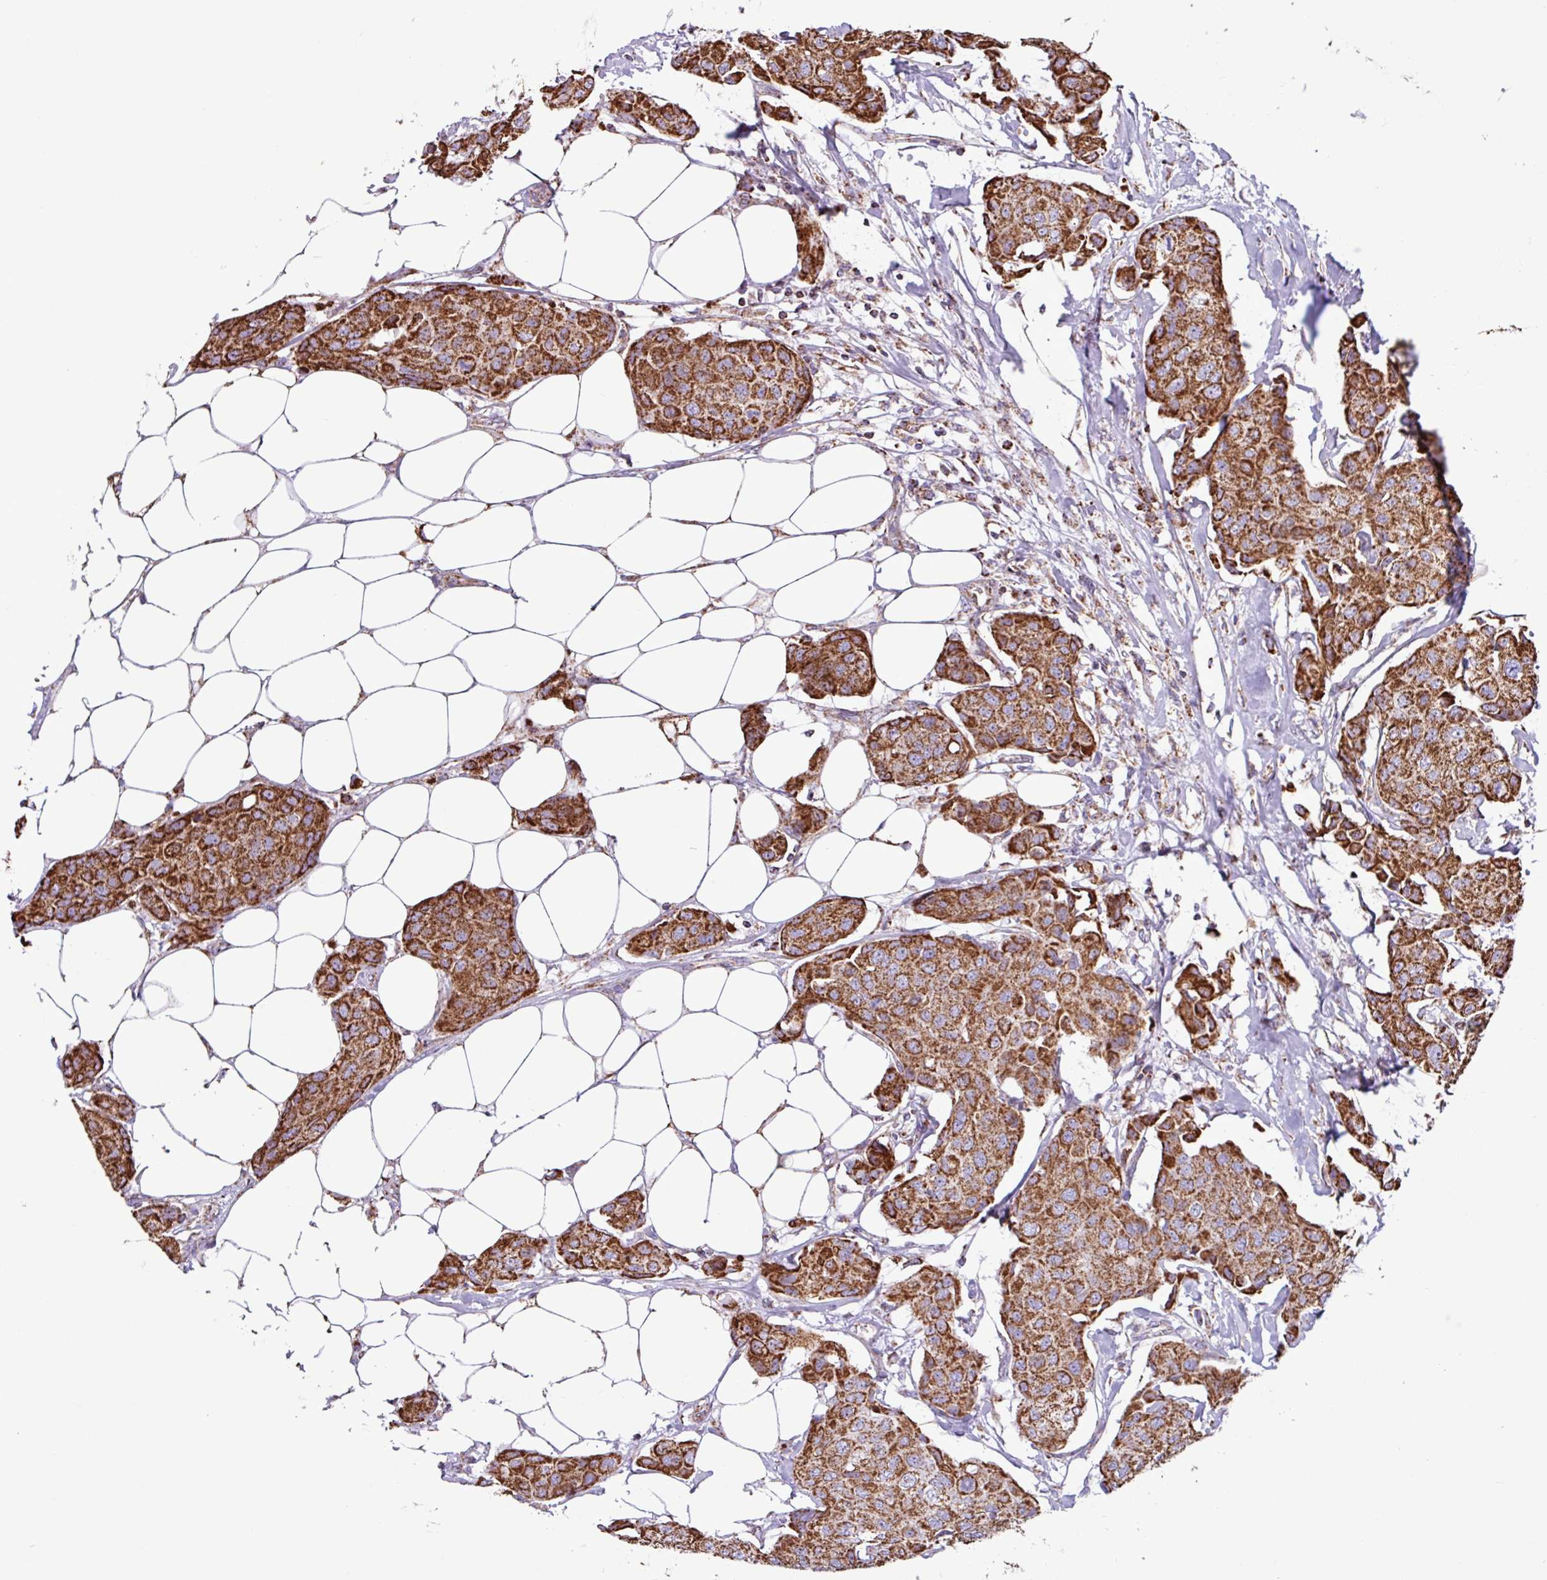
{"staining": {"intensity": "strong", "quantity": ">75%", "location": "cytoplasmic/membranous"}, "tissue": "breast cancer", "cell_type": "Tumor cells", "image_type": "cancer", "snomed": [{"axis": "morphology", "description": "Duct carcinoma"}, {"axis": "topography", "description": "Breast"}, {"axis": "topography", "description": "Lymph node"}], "caption": "An IHC image of neoplastic tissue is shown. Protein staining in brown shows strong cytoplasmic/membranous positivity in invasive ductal carcinoma (breast) within tumor cells.", "gene": "RTL3", "patient": {"sex": "female", "age": 80}}